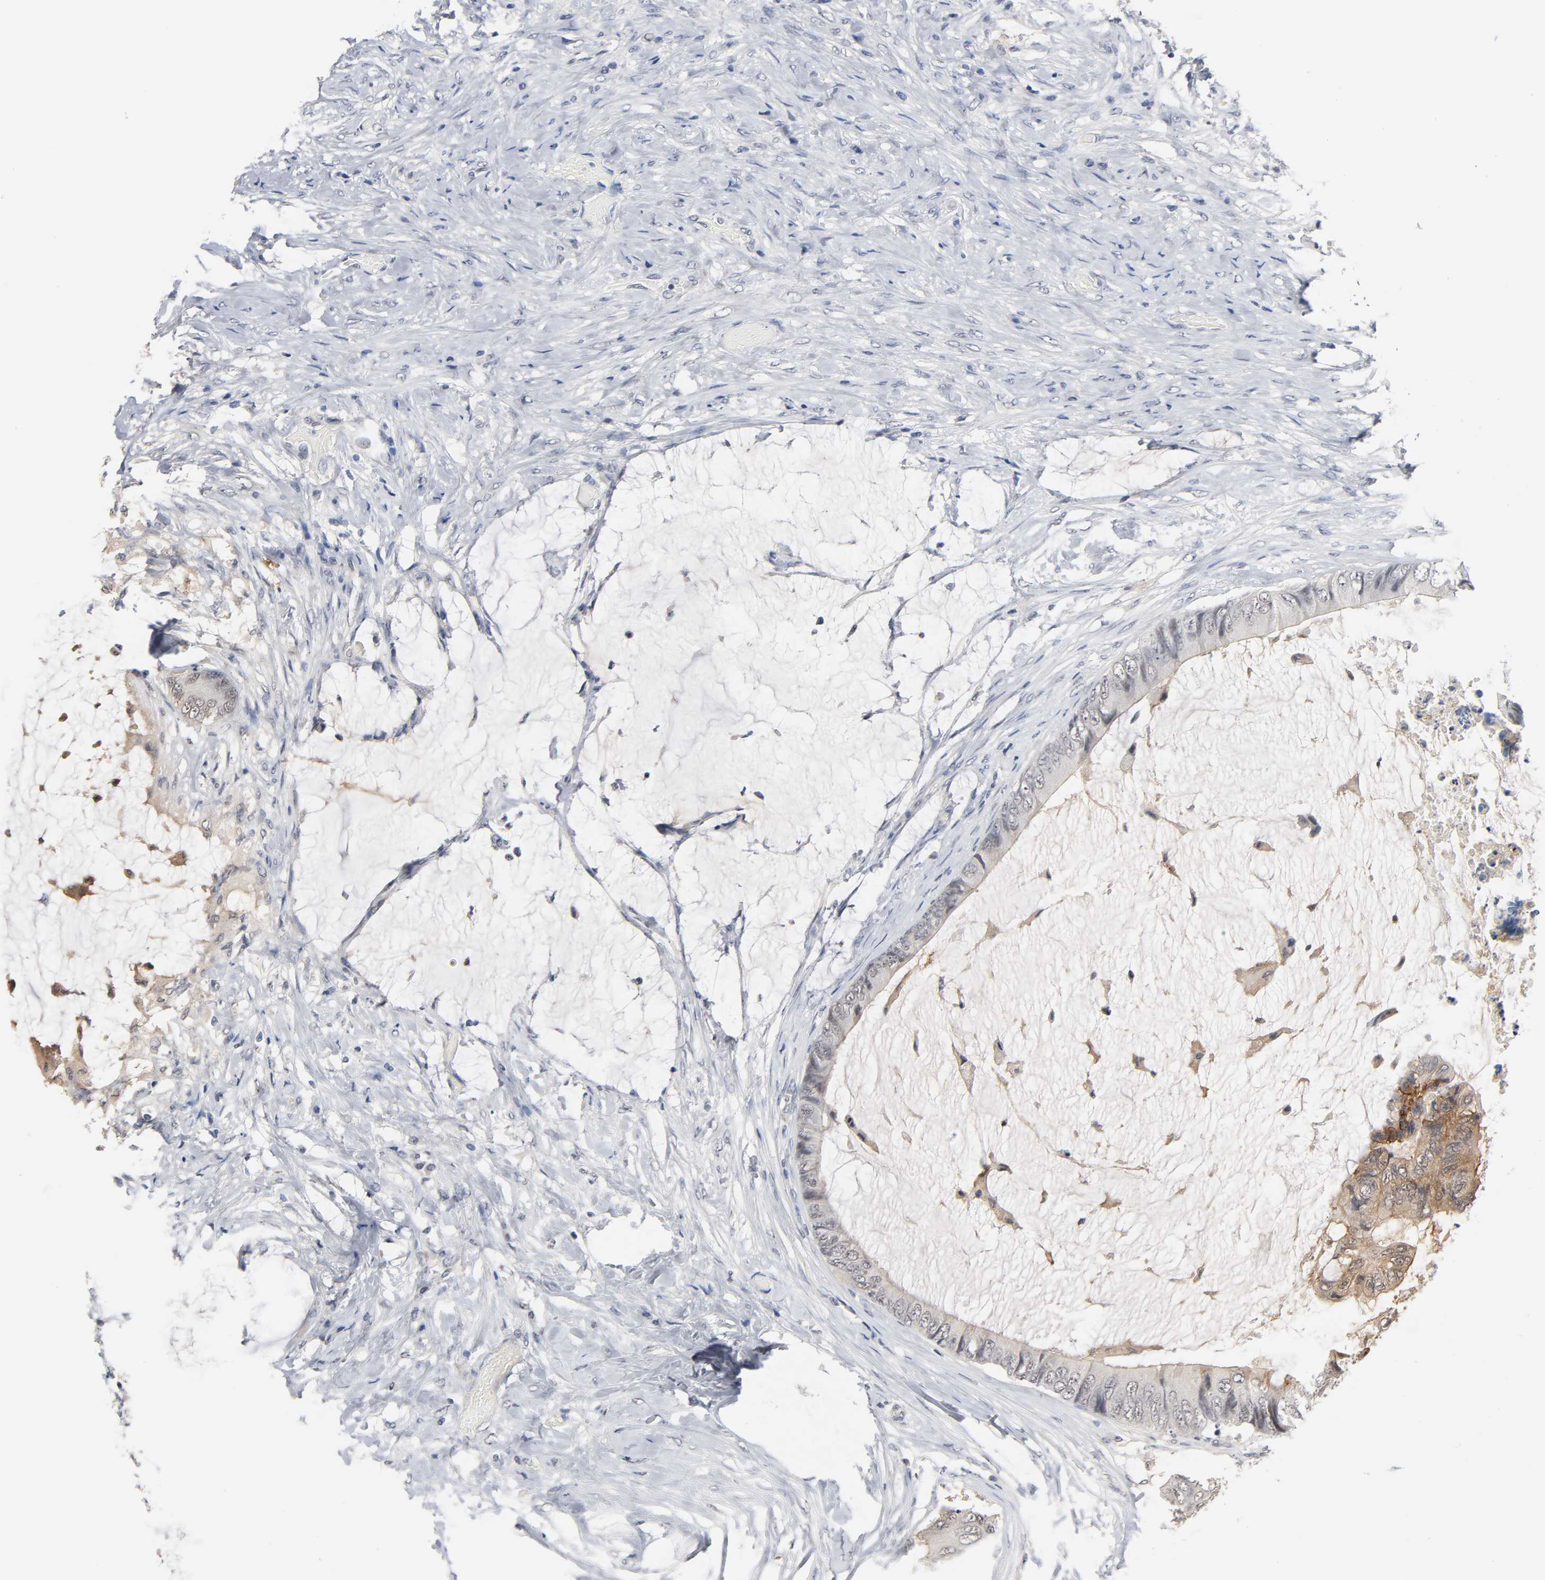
{"staining": {"intensity": "weak", "quantity": "<25%", "location": "cytoplasmic/membranous"}, "tissue": "colorectal cancer", "cell_type": "Tumor cells", "image_type": "cancer", "snomed": [{"axis": "morphology", "description": "Normal tissue, NOS"}, {"axis": "morphology", "description": "Adenocarcinoma, NOS"}, {"axis": "topography", "description": "Rectum"}, {"axis": "topography", "description": "Peripheral nerve tissue"}], "caption": "IHC histopathology image of adenocarcinoma (colorectal) stained for a protein (brown), which exhibits no expression in tumor cells. (Stains: DAB immunohistochemistry with hematoxylin counter stain, Microscopy: brightfield microscopy at high magnification).", "gene": "HTR1E", "patient": {"sex": "female", "age": 77}}